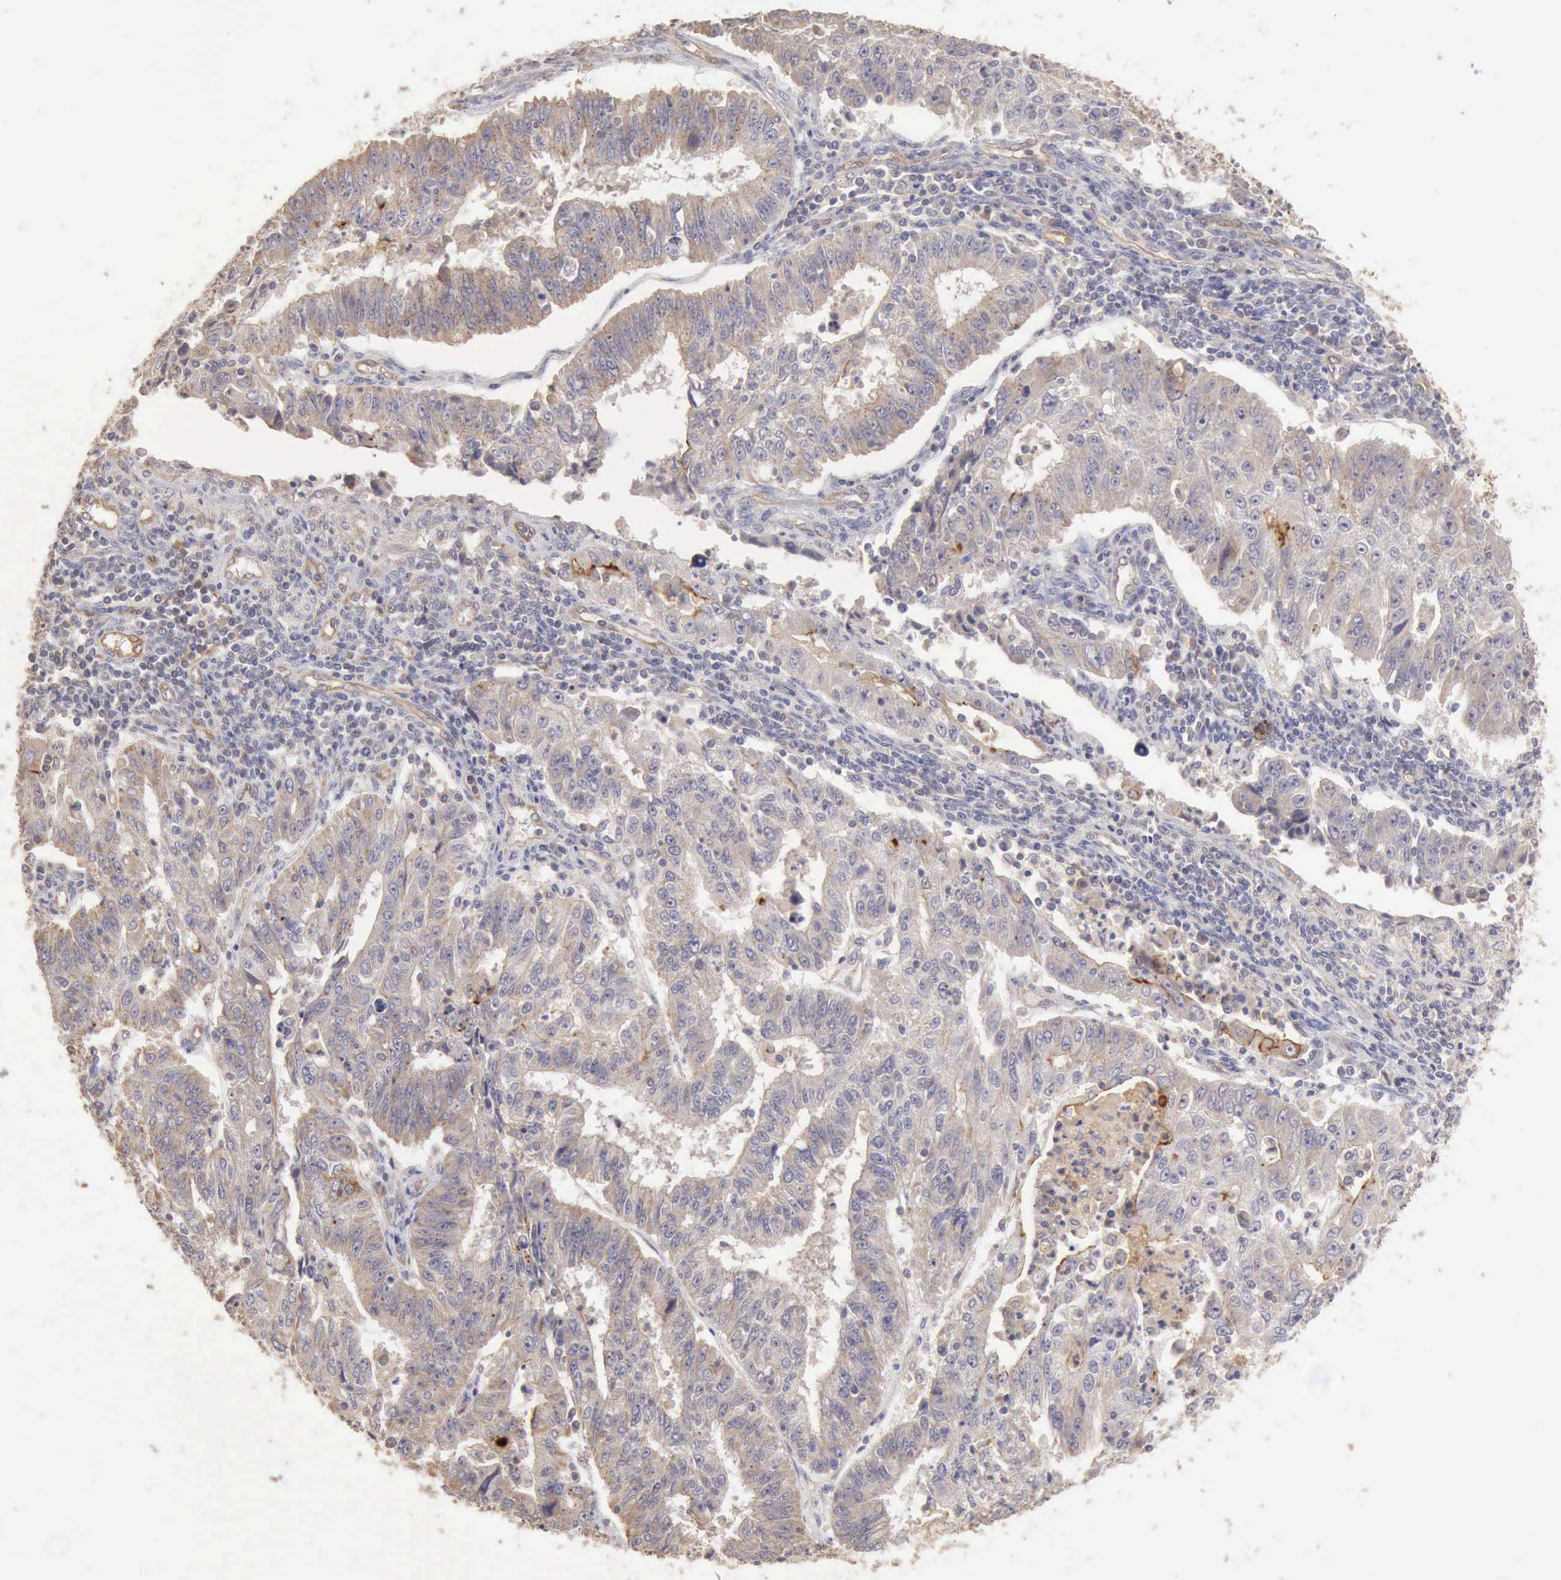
{"staining": {"intensity": "negative", "quantity": "none", "location": "none"}, "tissue": "endometrial cancer", "cell_type": "Tumor cells", "image_type": "cancer", "snomed": [{"axis": "morphology", "description": "Adenocarcinoma, NOS"}, {"axis": "topography", "description": "Endometrium"}], "caption": "Micrograph shows no significant protein positivity in tumor cells of adenocarcinoma (endometrial).", "gene": "BMX", "patient": {"sex": "female", "age": 42}}